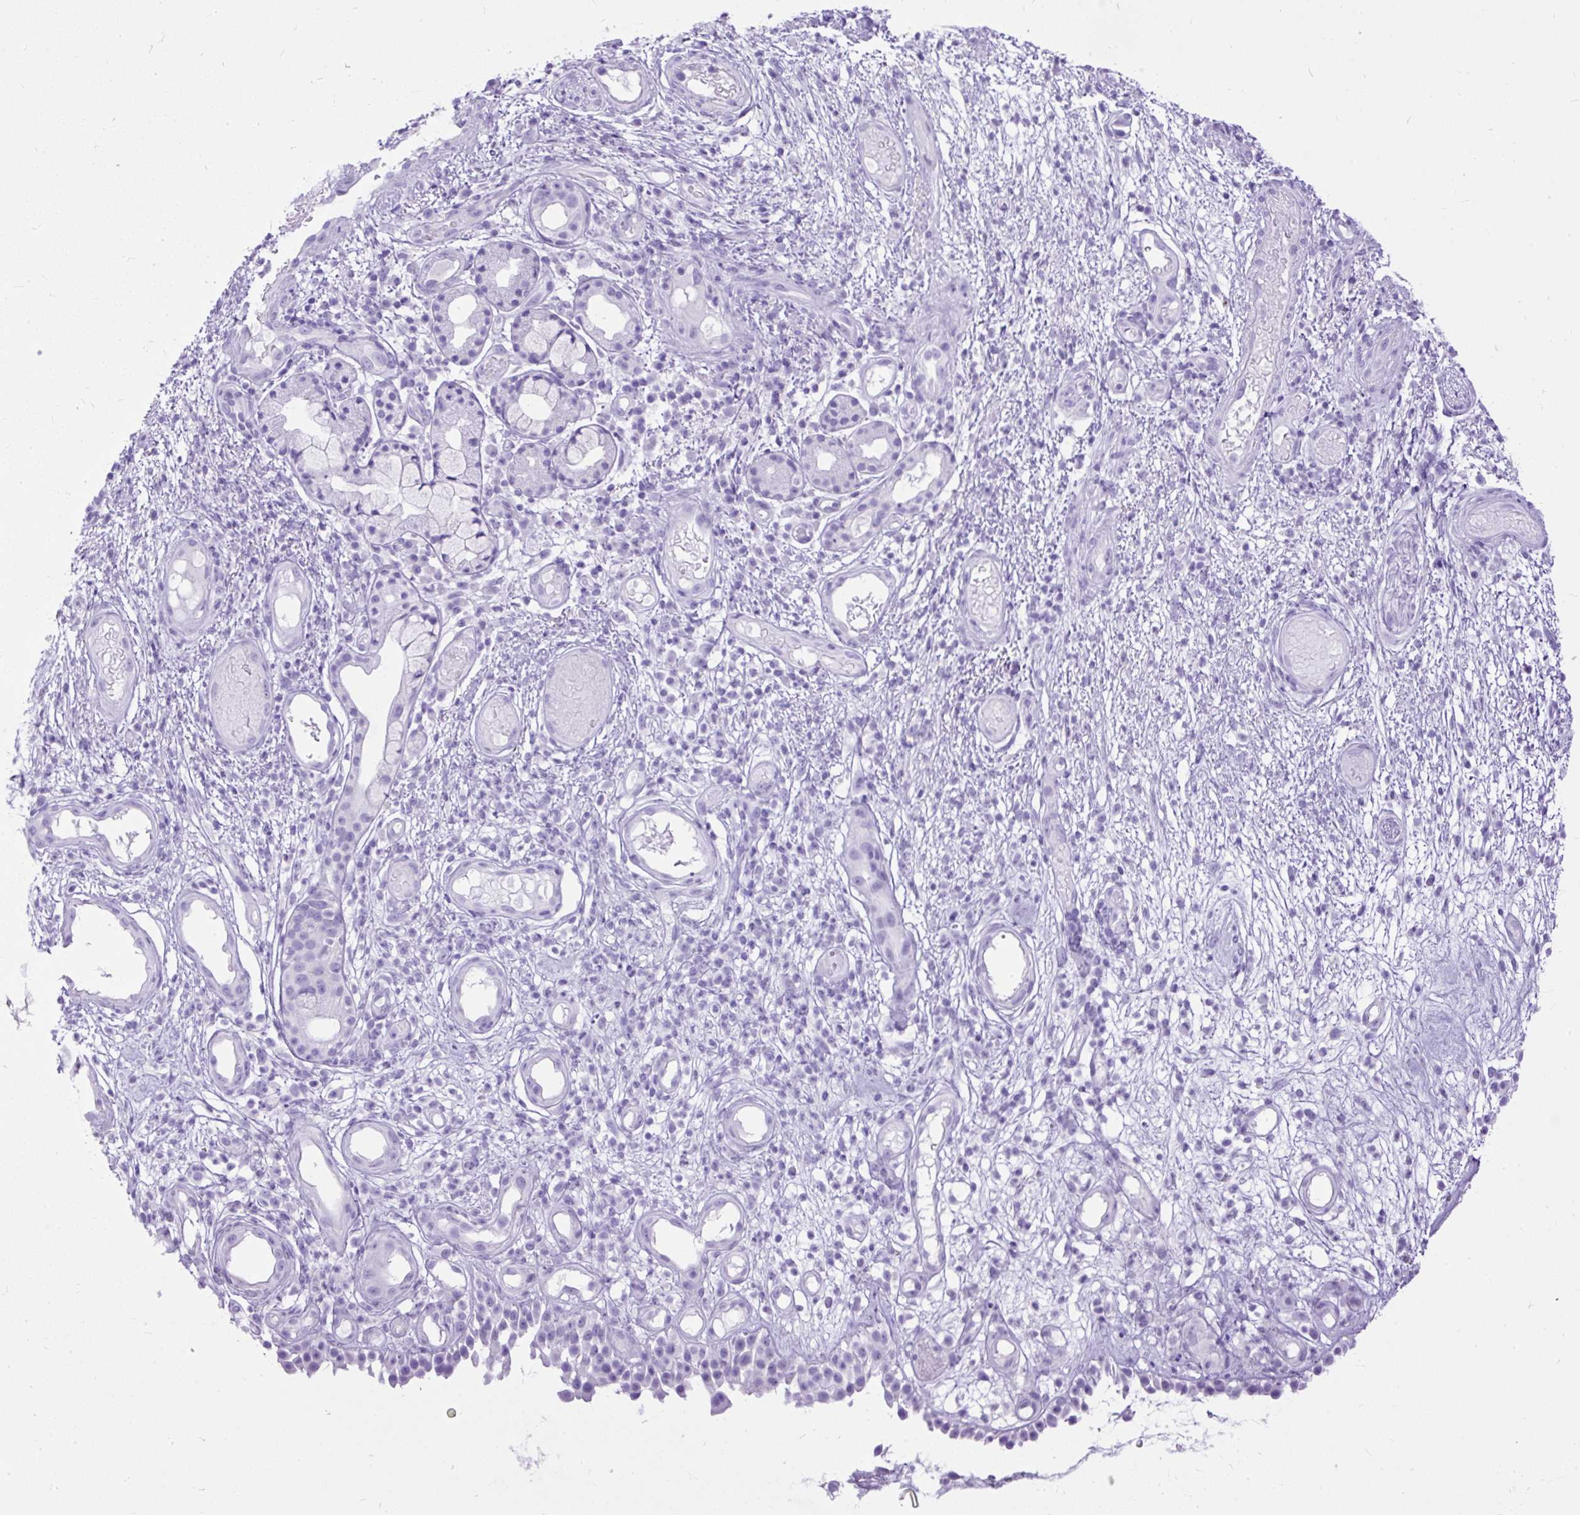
{"staining": {"intensity": "negative", "quantity": "none", "location": "none"}, "tissue": "nasopharynx", "cell_type": "Respiratory epithelial cells", "image_type": "normal", "snomed": [{"axis": "morphology", "description": "Normal tissue, NOS"}, {"axis": "morphology", "description": "Inflammation, NOS"}, {"axis": "topography", "description": "Nasopharynx"}], "caption": "Protein analysis of normal nasopharynx reveals no significant positivity in respiratory epithelial cells. (Brightfield microscopy of DAB IHC at high magnification).", "gene": "HEY1", "patient": {"sex": "male", "age": 54}}